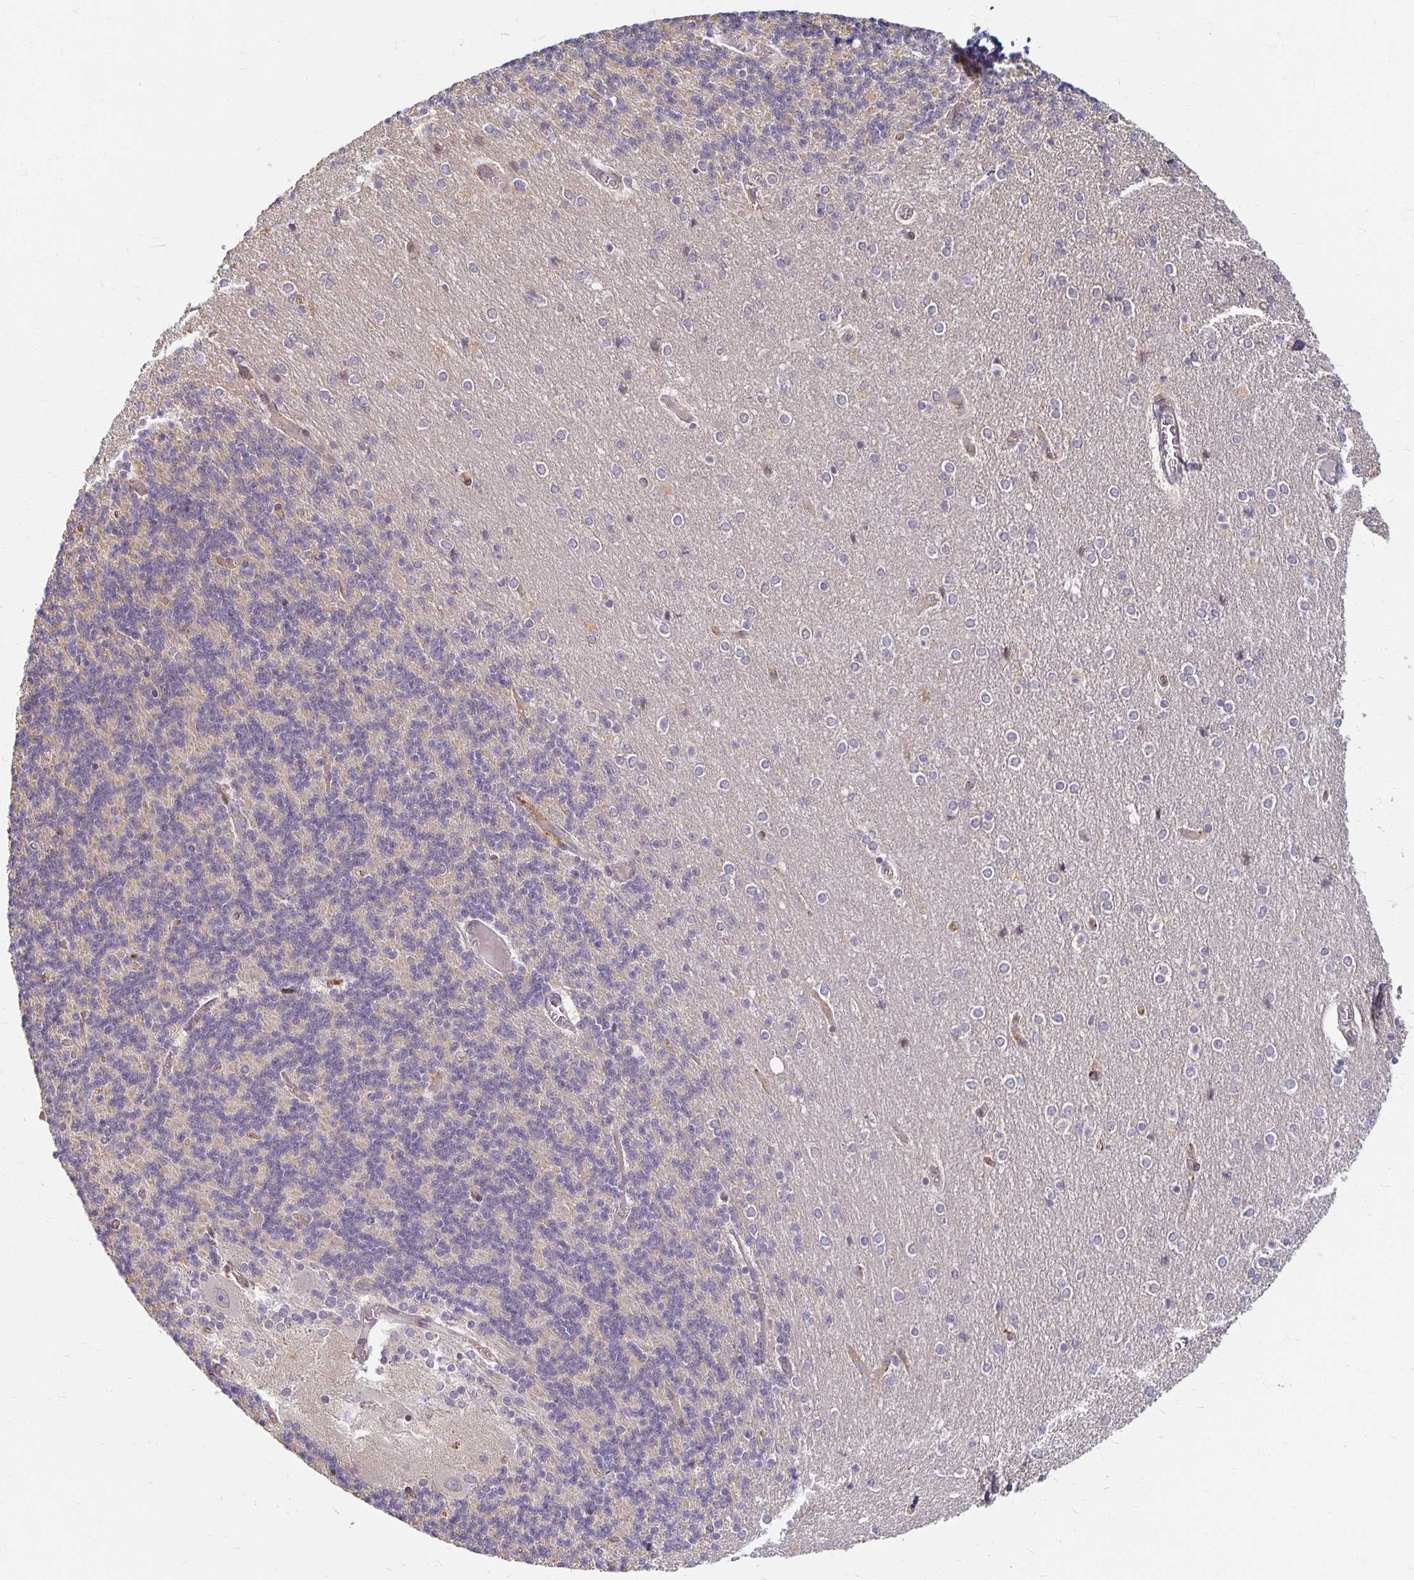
{"staining": {"intensity": "negative", "quantity": "none", "location": "none"}, "tissue": "cerebellum", "cell_type": "Cells in granular layer", "image_type": "normal", "snomed": [{"axis": "morphology", "description": "Normal tissue, NOS"}, {"axis": "topography", "description": "Cerebellum"}], "caption": "Human cerebellum stained for a protein using IHC displays no staining in cells in granular layer.", "gene": "EHF", "patient": {"sex": "female", "age": 54}}